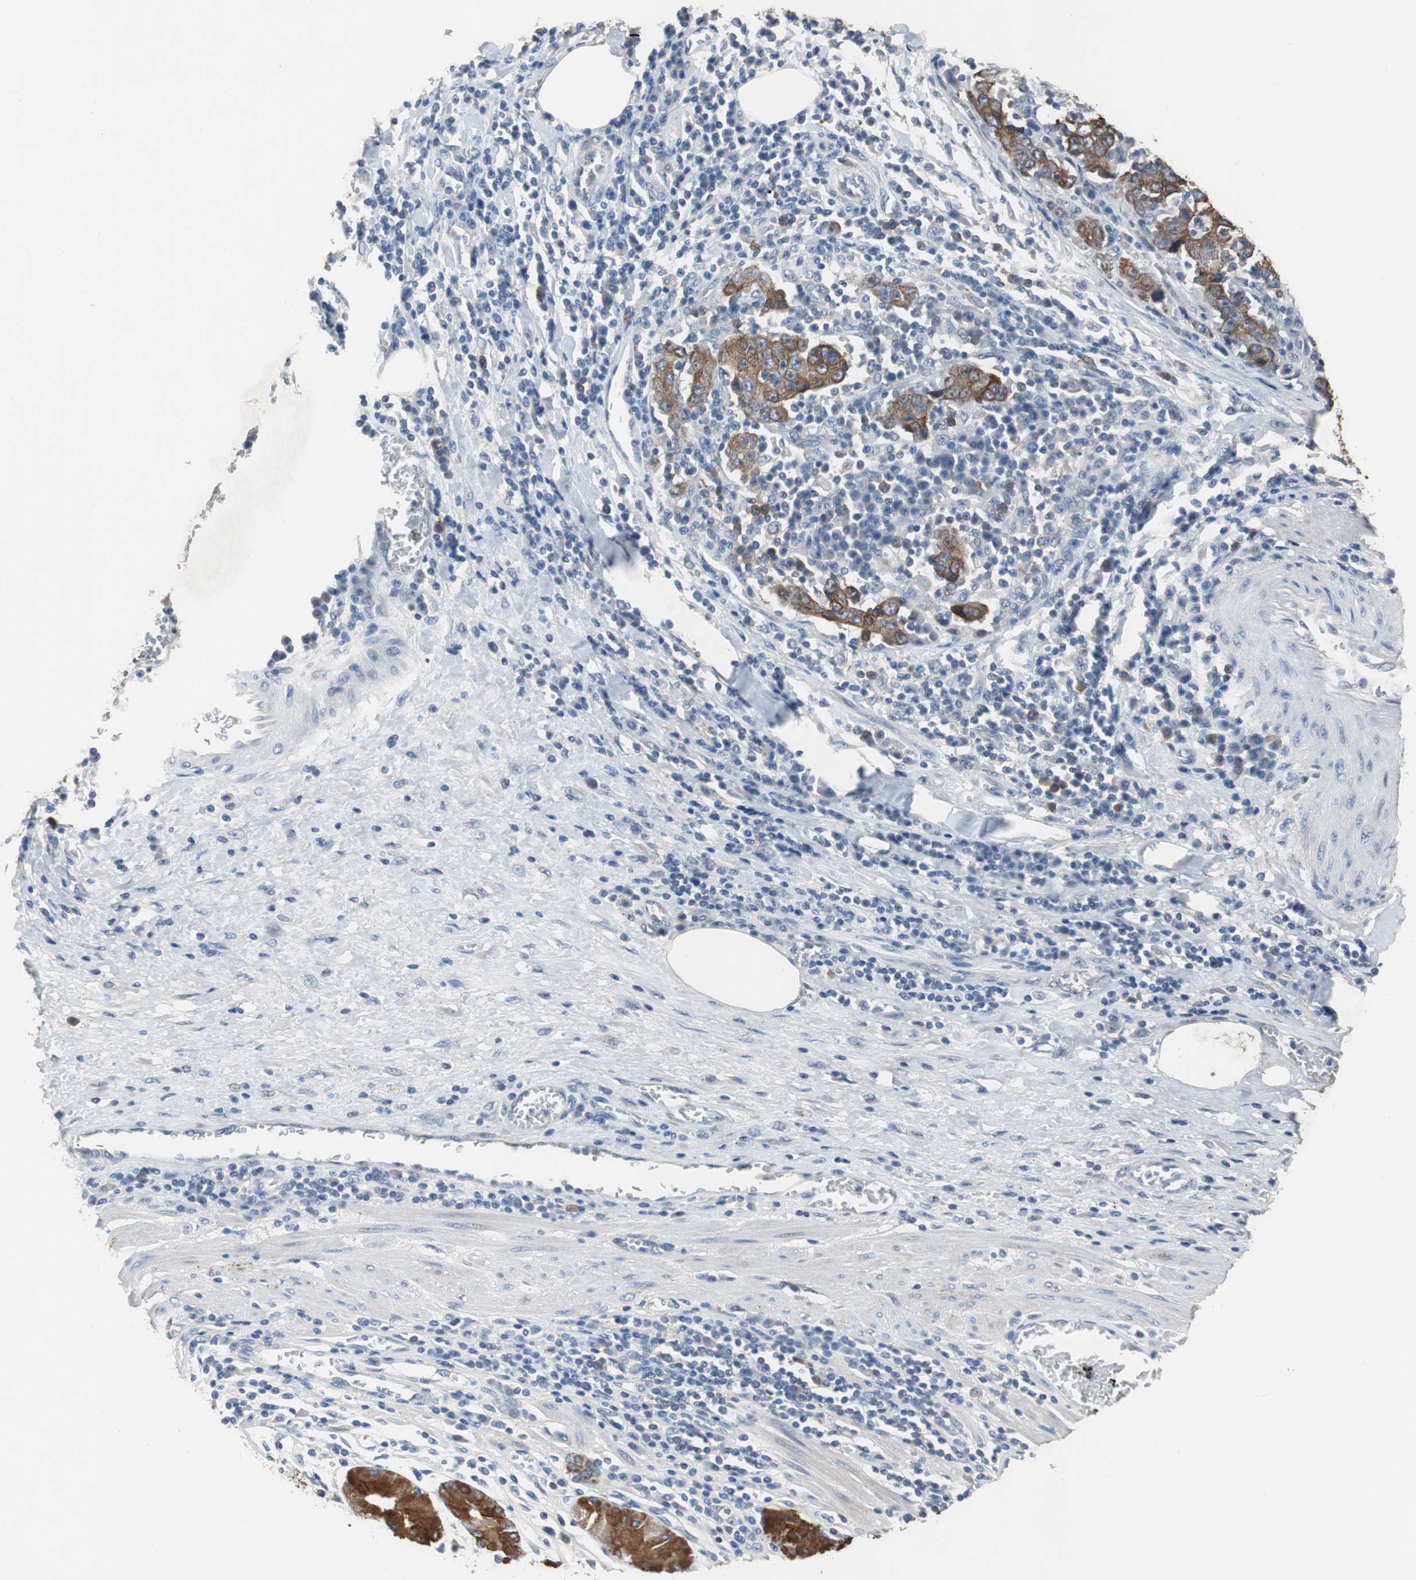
{"staining": {"intensity": "strong", "quantity": ">75%", "location": "cytoplasmic/membranous"}, "tissue": "stomach cancer", "cell_type": "Tumor cells", "image_type": "cancer", "snomed": [{"axis": "morphology", "description": "Normal tissue, NOS"}, {"axis": "morphology", "description": "Adenocarcinoma, NOS"}, {"axis": "topography", "description": "Stomach, upper"}, {"axis": "topography", "description": "Stomach"}], "caption": "High-magnification brightfield microscopy of stomach adenocarcinoma stained with DAB (3,3'-diaminobenzidine) (brown) and counterstained with hematoxylin (blue). tumor cells exhibit strong cytoplasmic/membranous expression is present in approximately>75% of cells. (brown staining indicates protein expression, while blue staining denotes nuclei).", "gene": "USP10", "patient": {"sex": "male", "age": 59}}